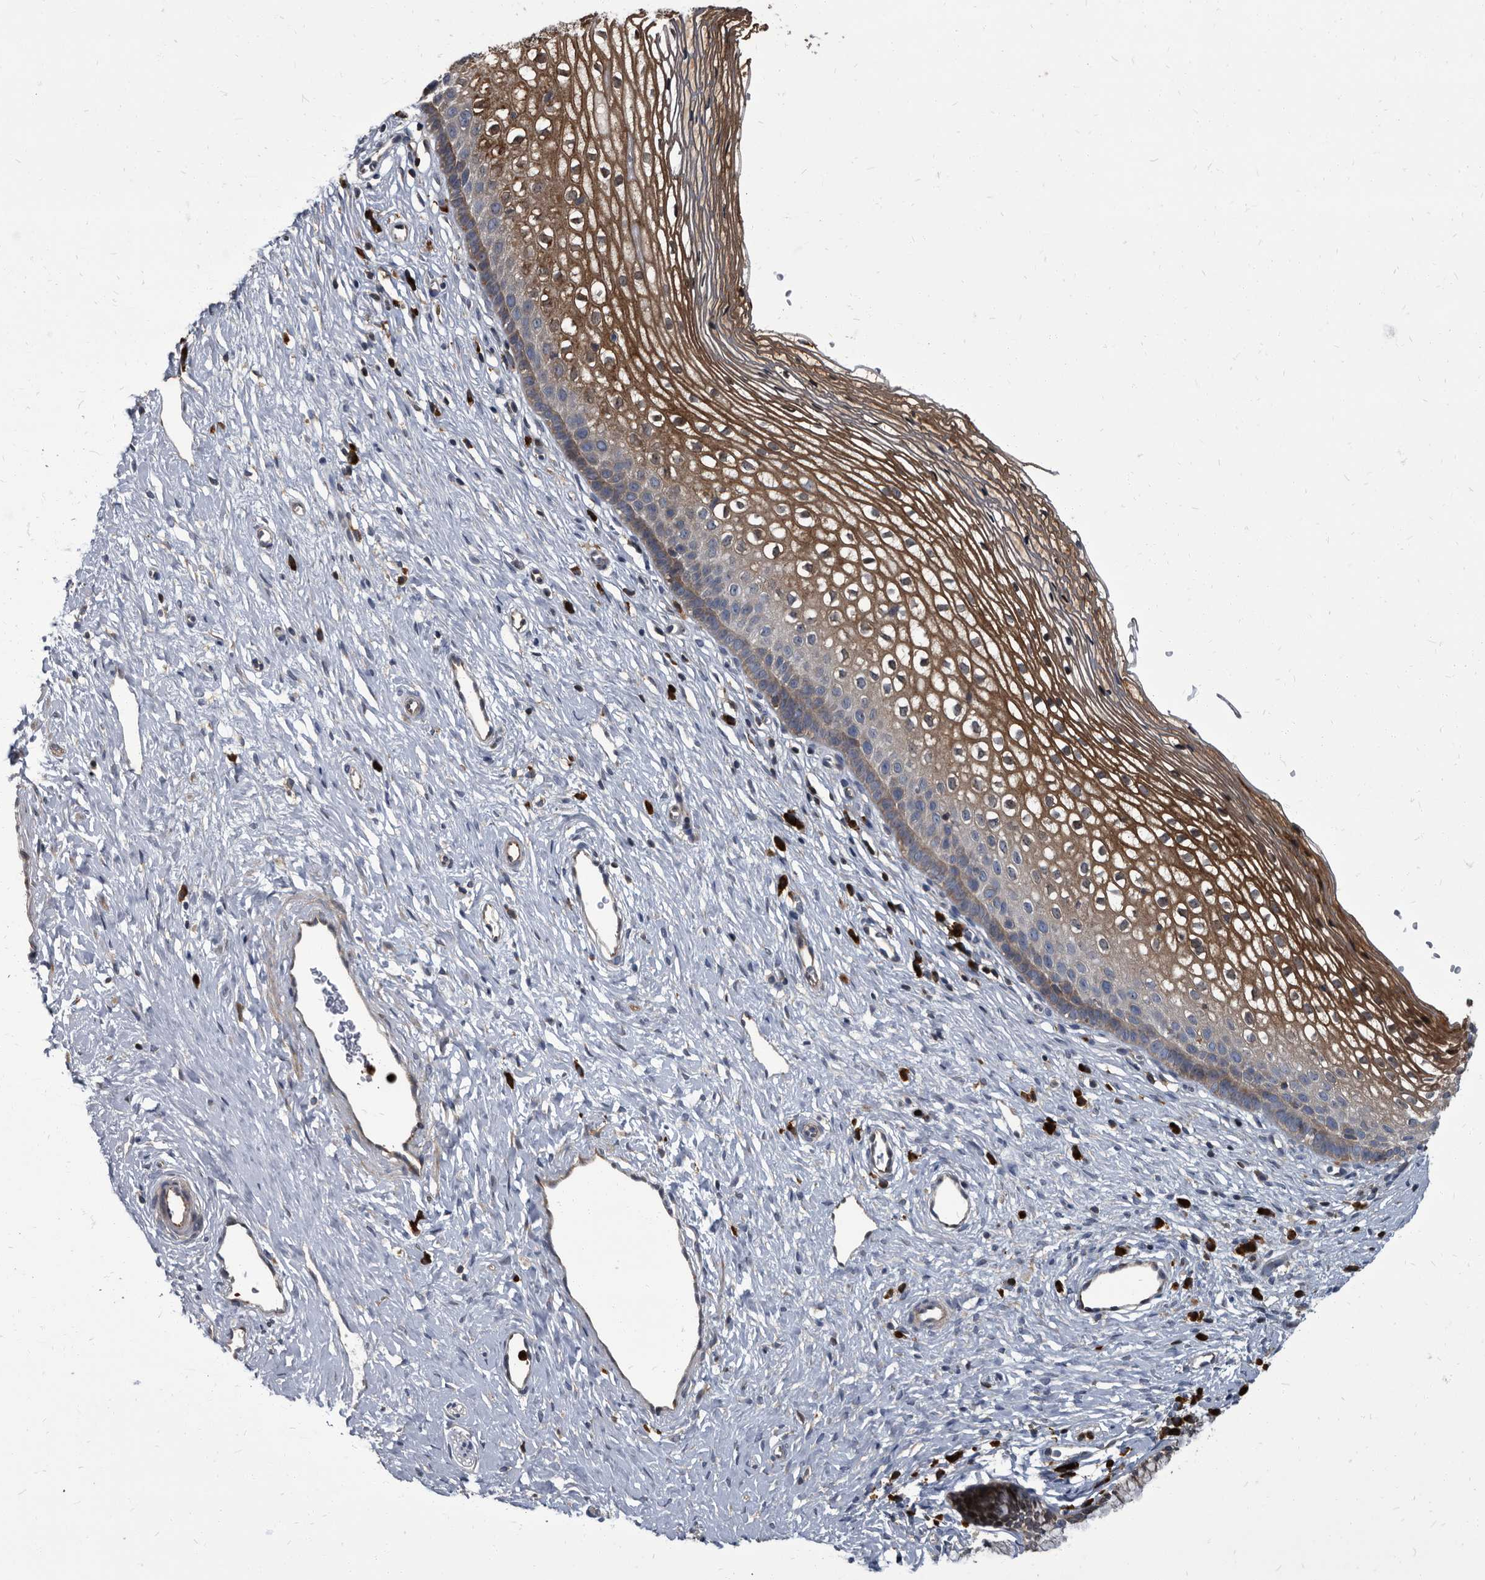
{"staining": {"intensity": "weak", "quantity": "<25%", "location": "cytoplasmic/membranous"}, "tissue": "cervix", "cell_type": "Glandular cells", "image_type": "normal", "snomed": [{"axis": "morphology", "description": "Normal tissue, NOS"}, {"axis": "topography", "description": "Cervix"}], "caption": "IHC photomicrograph of unremarkable cervix: human cervix stained with DAB (3,3'-diaminobenzidine) exhibits no significant protein expression in glandular cells.", "gene": "CDV3", "patient": {"sex": "female", "age": 27}}